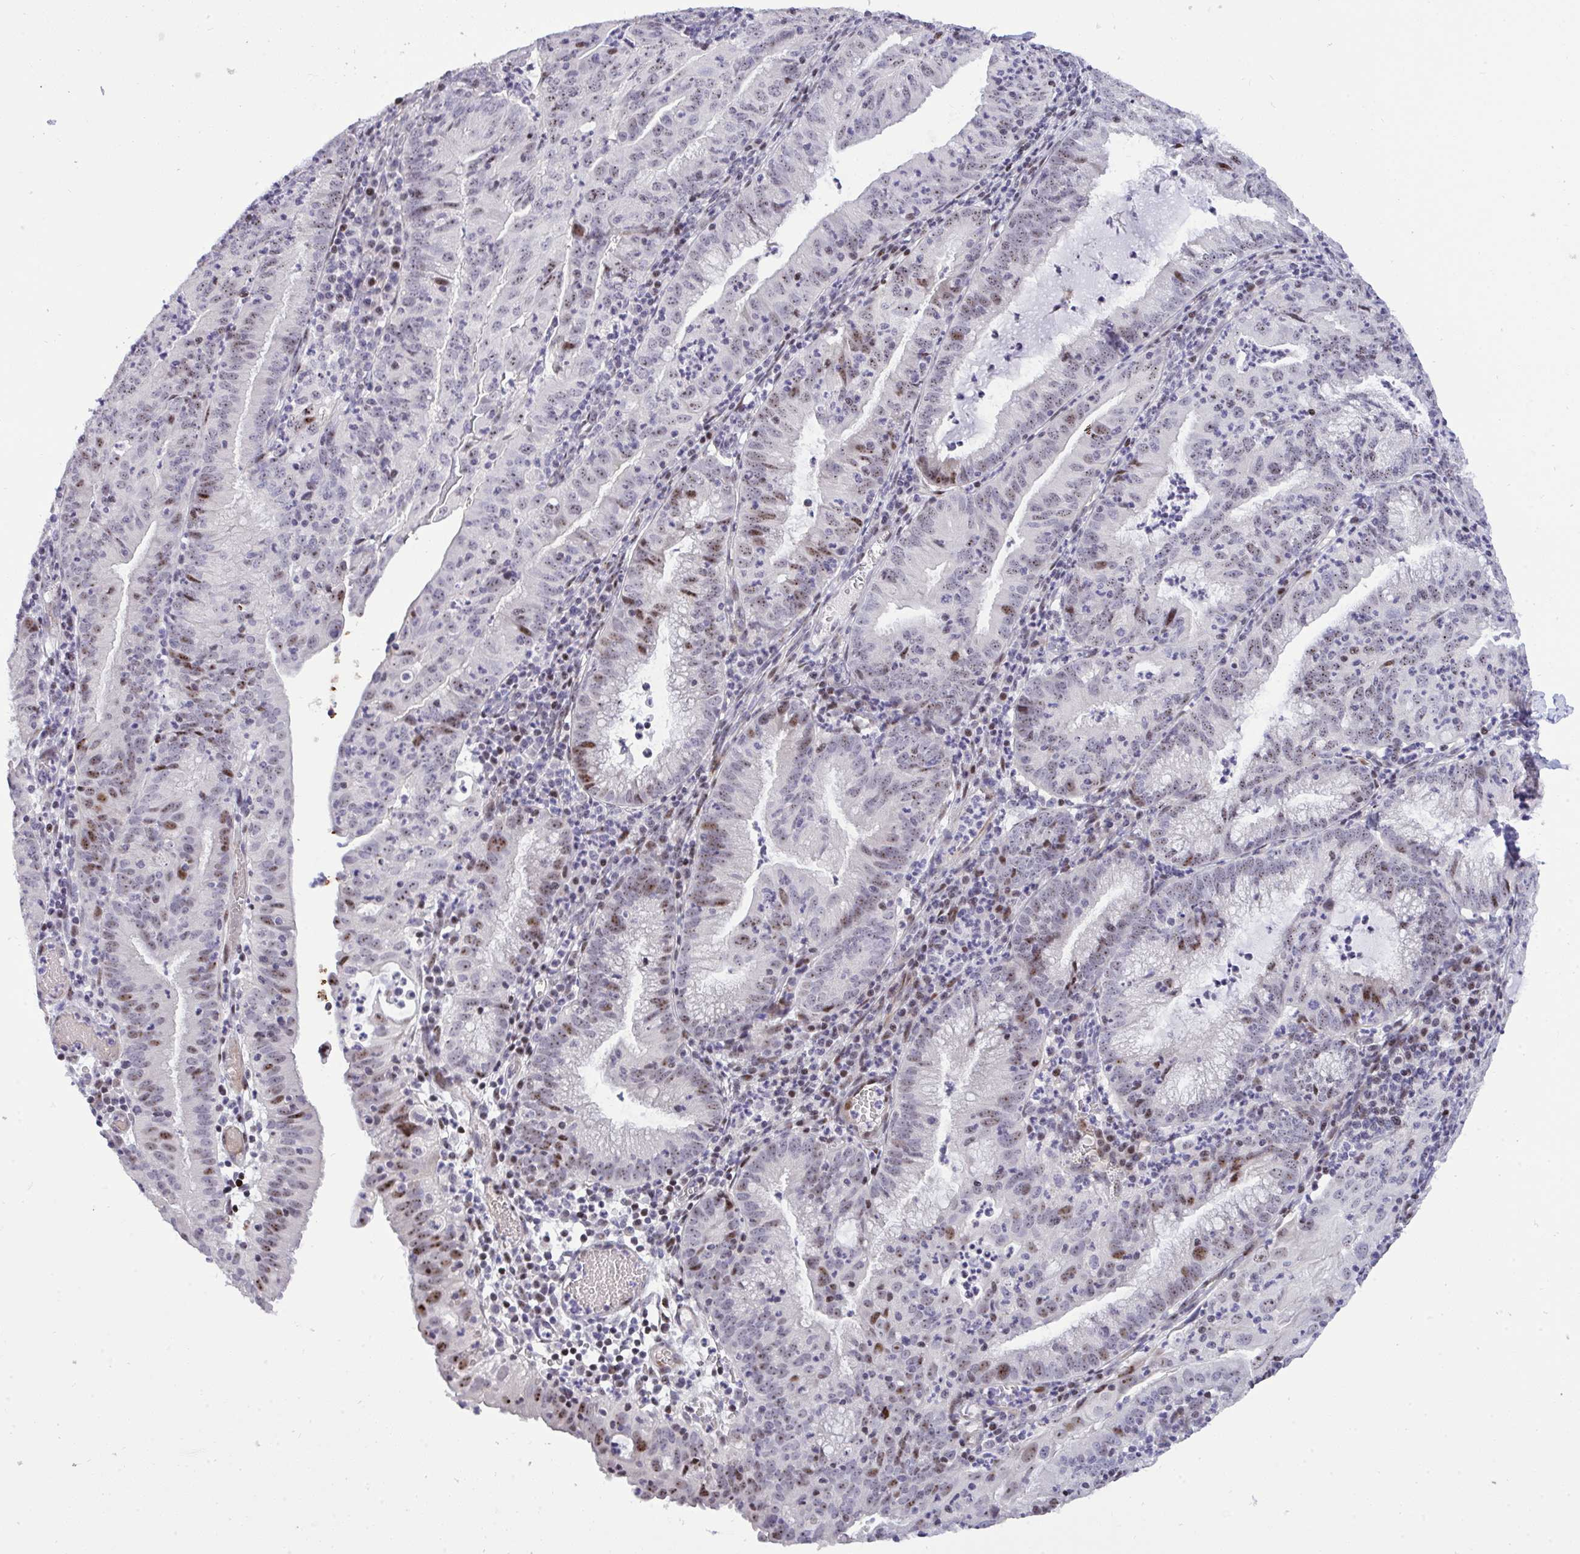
{"staining": {"intensity": "moderate", "quantity": "<25%", "location": "nuclear"}, "tissue": "endometrial cancer", "cell_type": "Tumor cells", "image_type": "cancer", "snomed": [{"axis": "morphology", "description": "Adenocarcinoma, NOS"}, {"axis": "topography", "description": "Endometrium"}], "caption": "A low amount of moderate nuclear staining is present in about <25% of tumor cells in endometrial cancer tissue.", "gene": "PLPPR3", "patient": {"sex": "female", "age": 60}}